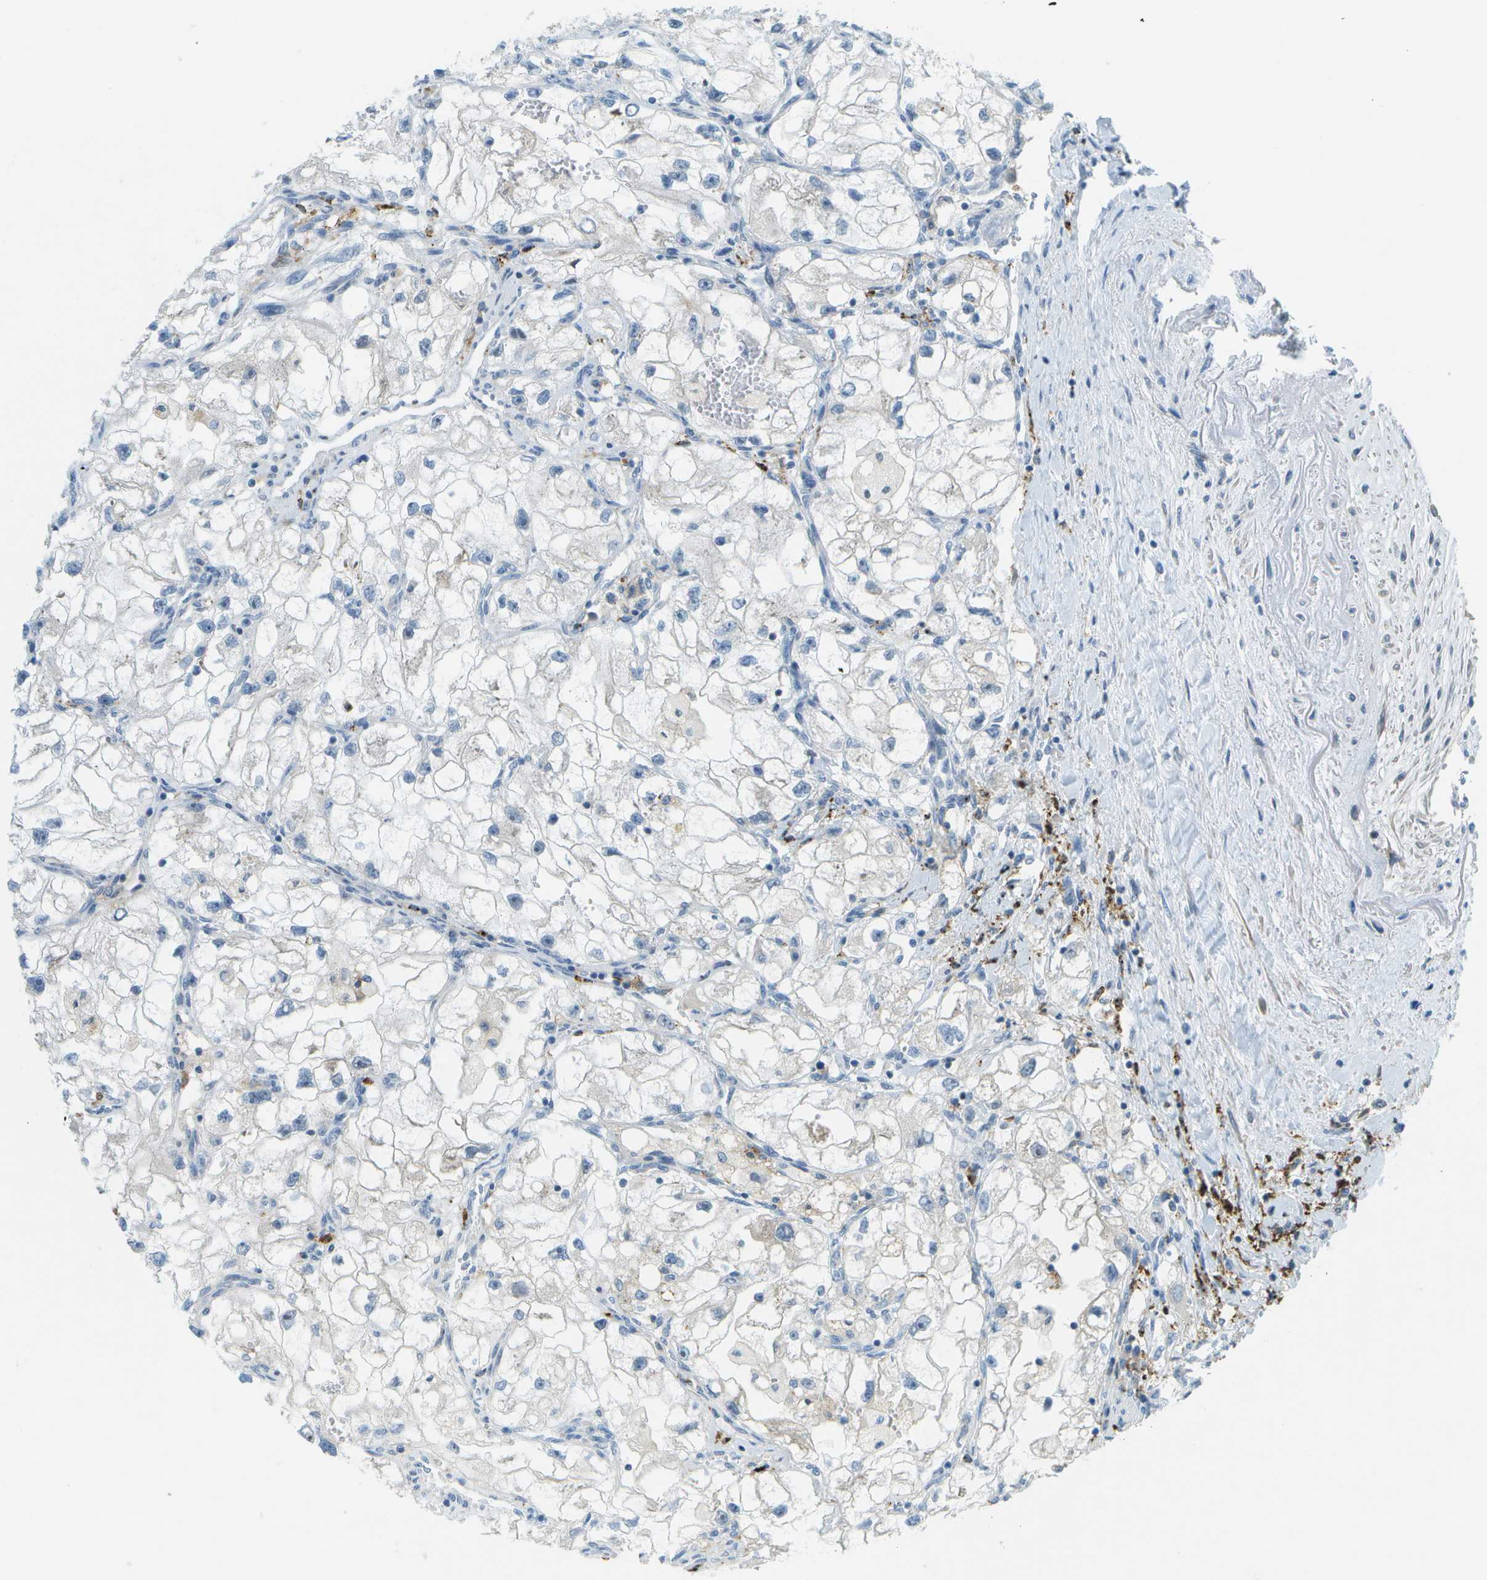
{"staining": {"intensity": "negative", "quantity": "none", "location": "none"}, "tissue": "renal cancer", "cell_type": "Tumor cells", "image_type": "cancer", "snomed": [{"axis": "morphology", "description": "Adenocarcinoma, NOS"}, {"axis": "topography", "description": "Kidney"}], "caption": "High magnification brightfield microscopy of renal cancer (adenocarcinoma) stained with DAB (3,3'-diaminobenzidine) (brown) and counterstained with hematoxylin (blue): tumor cells show no significant staining.", "gene": "CDH23", "patient": {"sex": "female", "age": 70}}